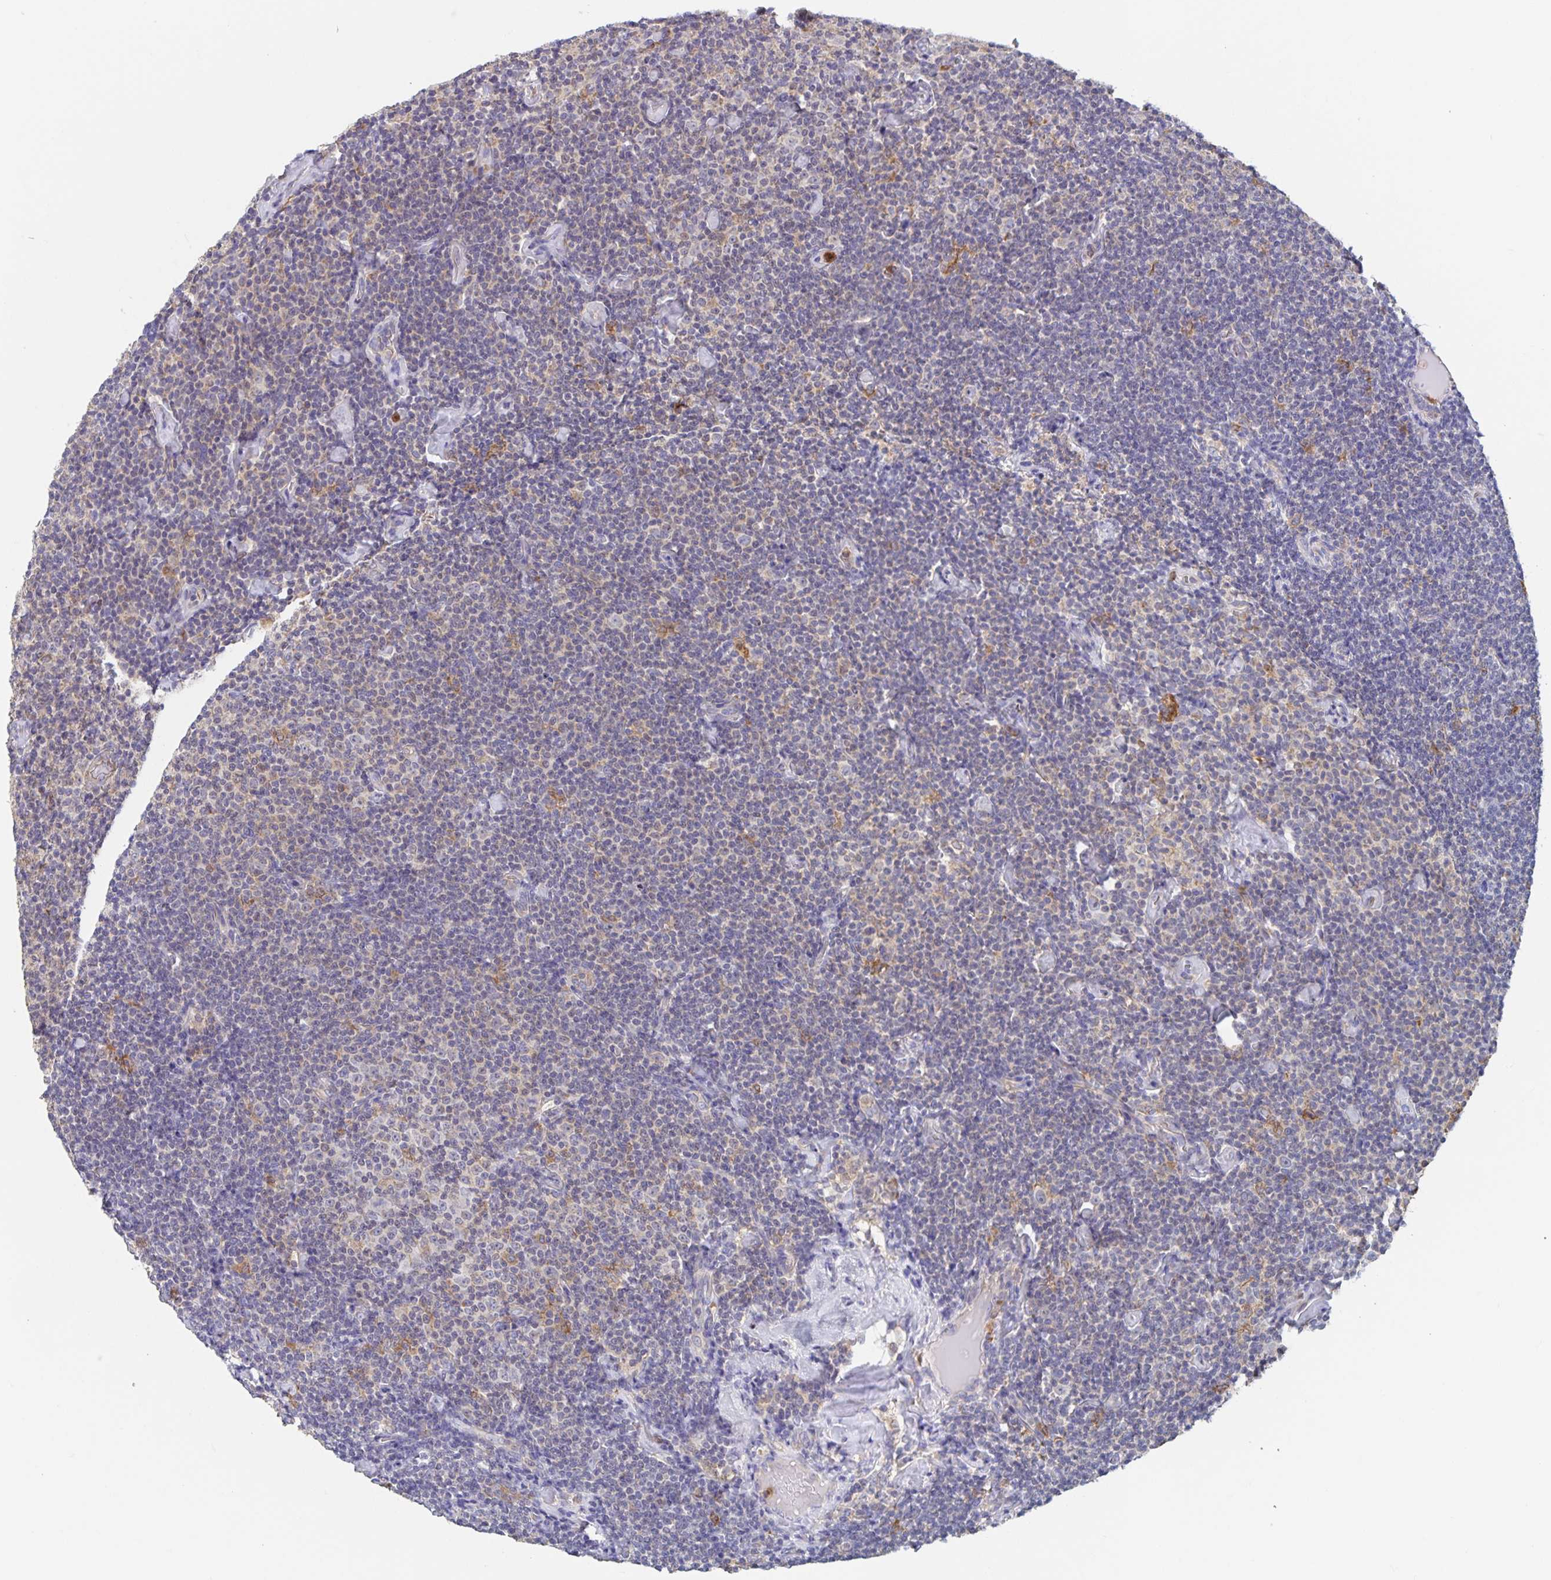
{"staining": {"intensity": "negative", "quantity": "none", "location": "none"}, "tissue": "lymphoma", "cell_type": "Tumor cells", "image_type": "cancer", "snomed": [{"axis": "morphology", "description": "Malignant lymphoma, non-Hodgkin's type, Low grade"}, {"axis": "topography", "description": "Lymph node"}], "caption": "High power microscopy photomicrograph of an immunohistochemistry (IHC) photomicrograph of low-grade malignant lymphoma, non-Hodgkin's type, revealing no significant staining in tumor cells.", "gene": "CDC42BPG", "patient": {"sex": "male", "age": 81}}